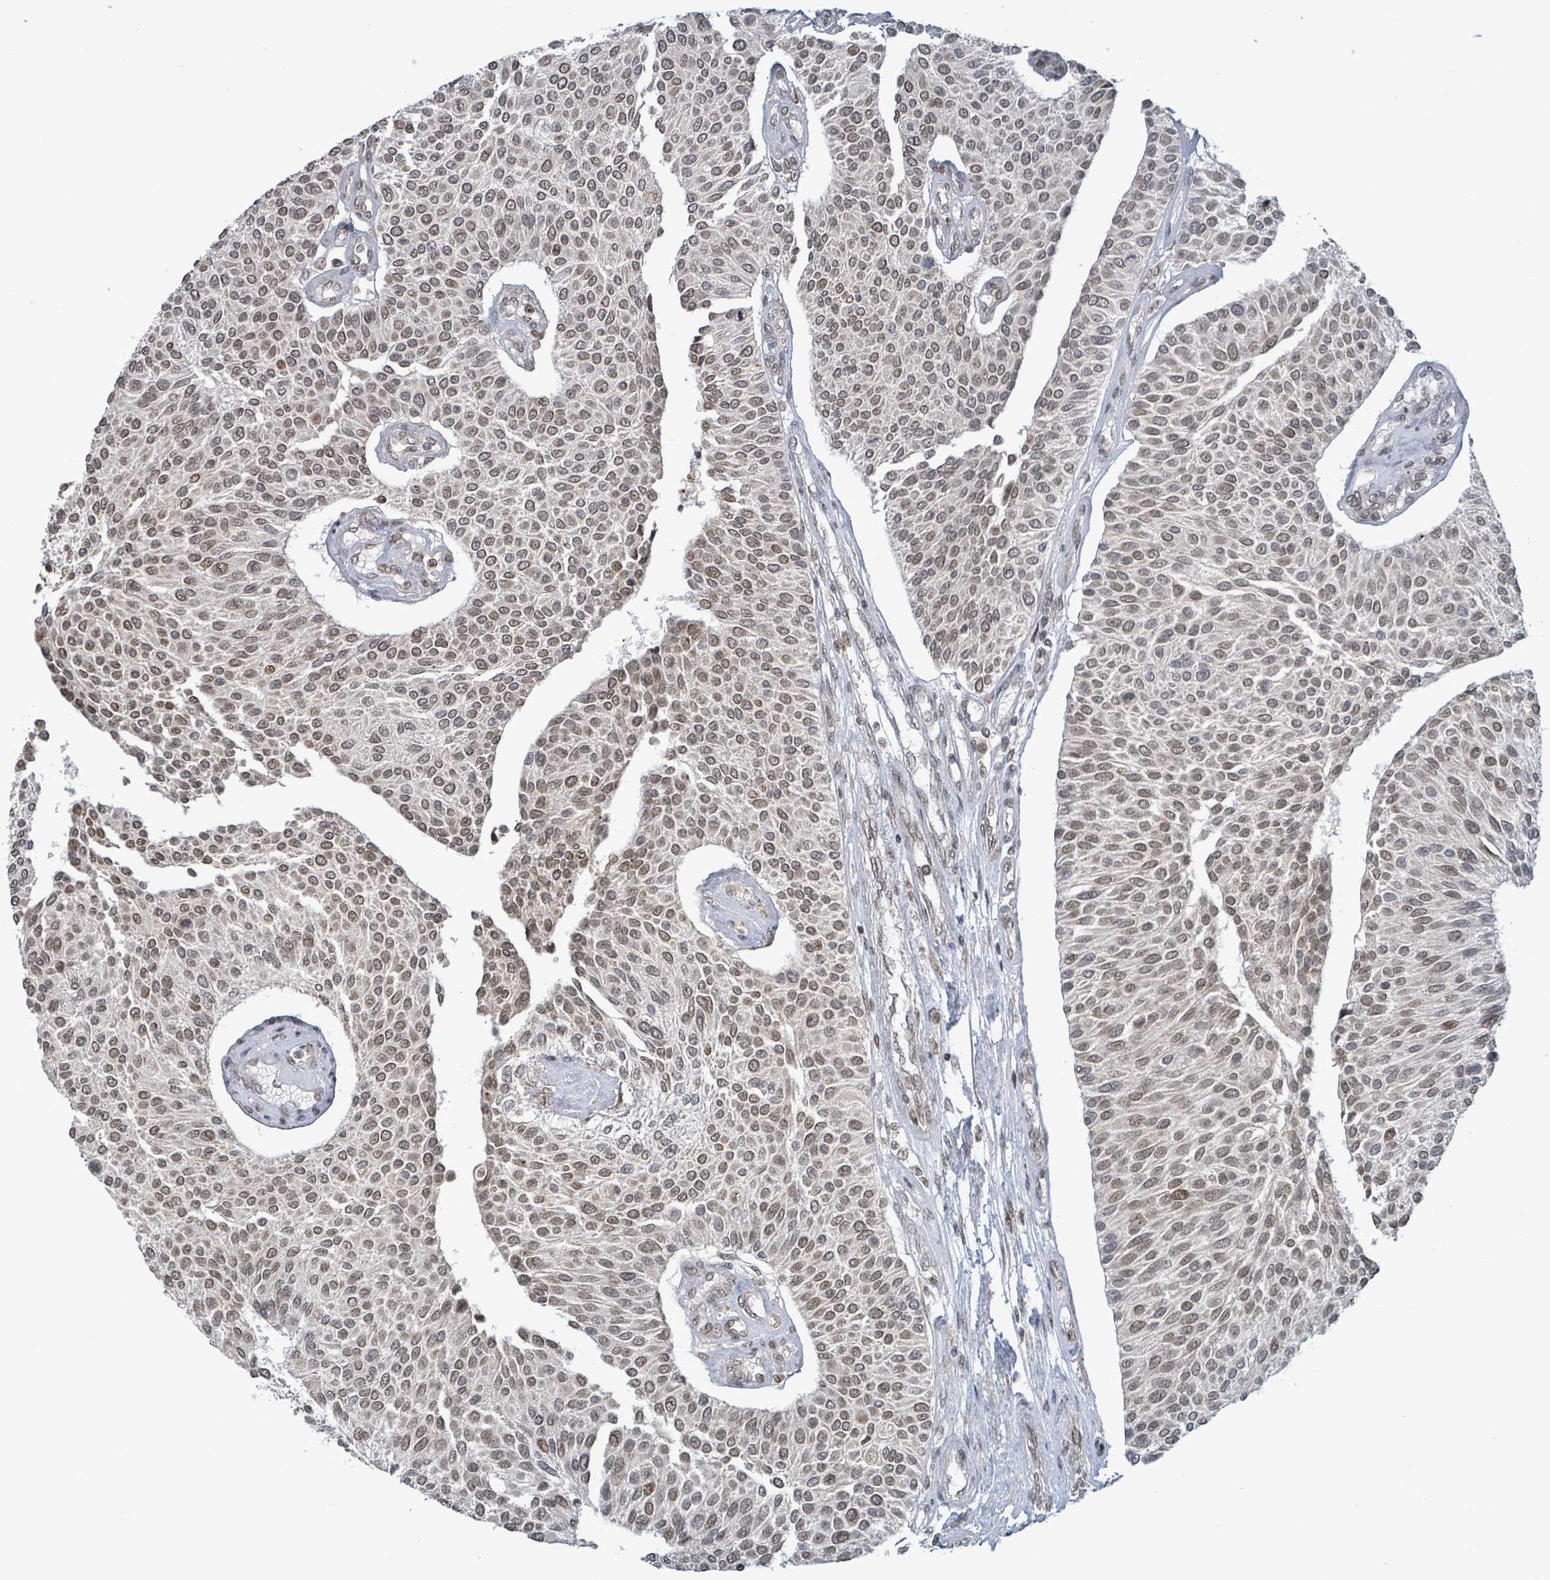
{"staining": {"intensity": "weak", "quantity": ">75%", "location": "nuclear"}, "tissue": "urothelial cancer", "cell_type": "Tumor cells", "image_type": "cancer", "snomed": [{"axis": "morphology", "description": "Urothelial carcinoma, NOS"}, {"axis": "topography", "description": "Urinary bladder"}], "caption": "Transitional cell carcinoma was stained to show a protein in brown. There is low levels of weak nuclear expression in about >75% of tumor cells.", "gene": "SBF2", "patient": {"sex": "male", "age": 55}}